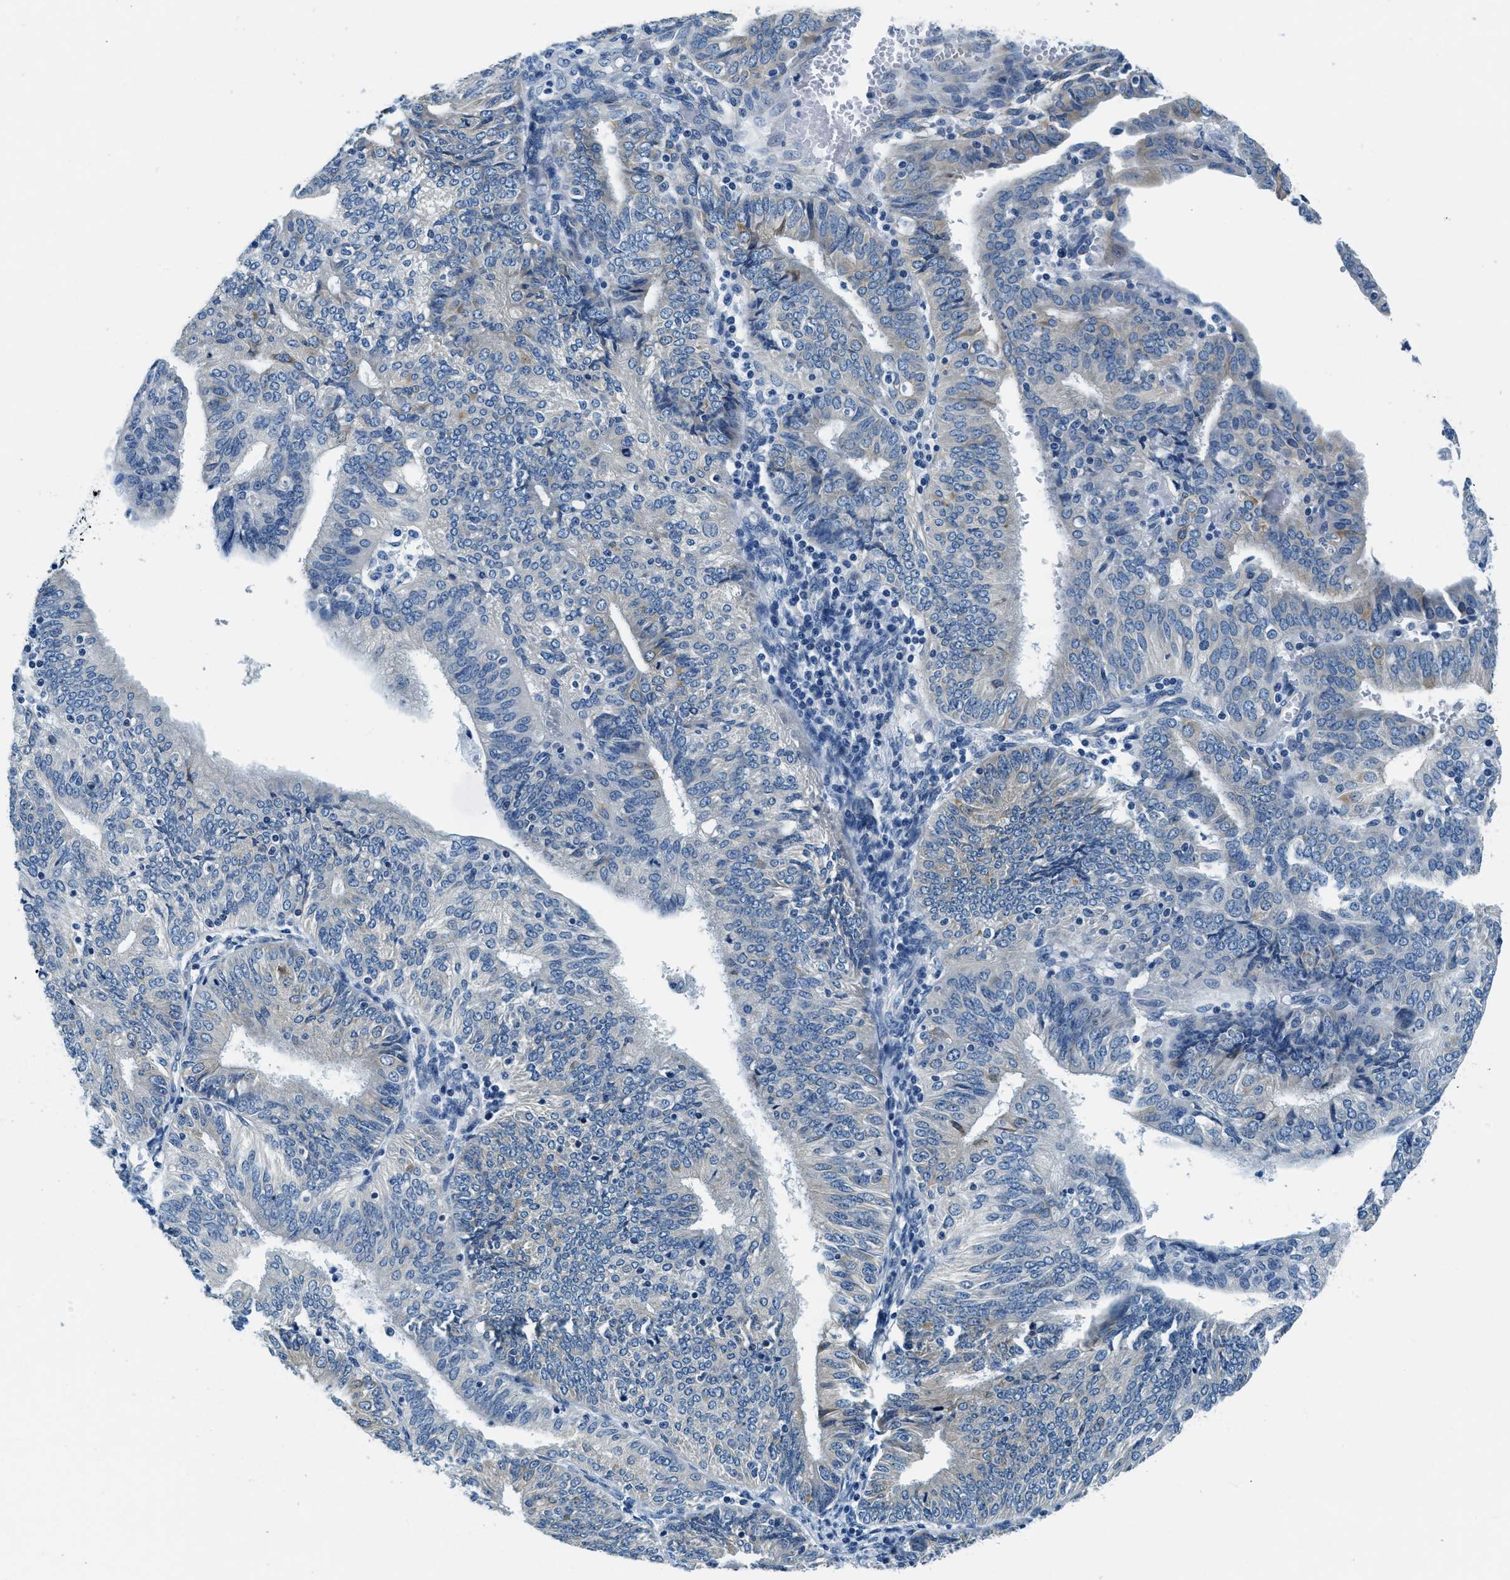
{"staining": {"intensity": "weak", "quantity": "<25%", "location": "cytoplasmic/membranous"}, "tissue": "endometrial cancer", "cell_type": "Tumor cells", "image_type": "cancer", "snomed": [{"axis": "morphology", "description": "Adenocarcinoma, NOS"}, {"axis": "topography", "description": "Endometrium"}], "caption": "DAB (3,3'-diaminobenzidine) immunohistochemical staining of endometrial cancer (adenocarcinoma) displays no significant positivity in tumor cells.", "gene": "UBAC2", "patient": {"sex": "female", "age": 58}}